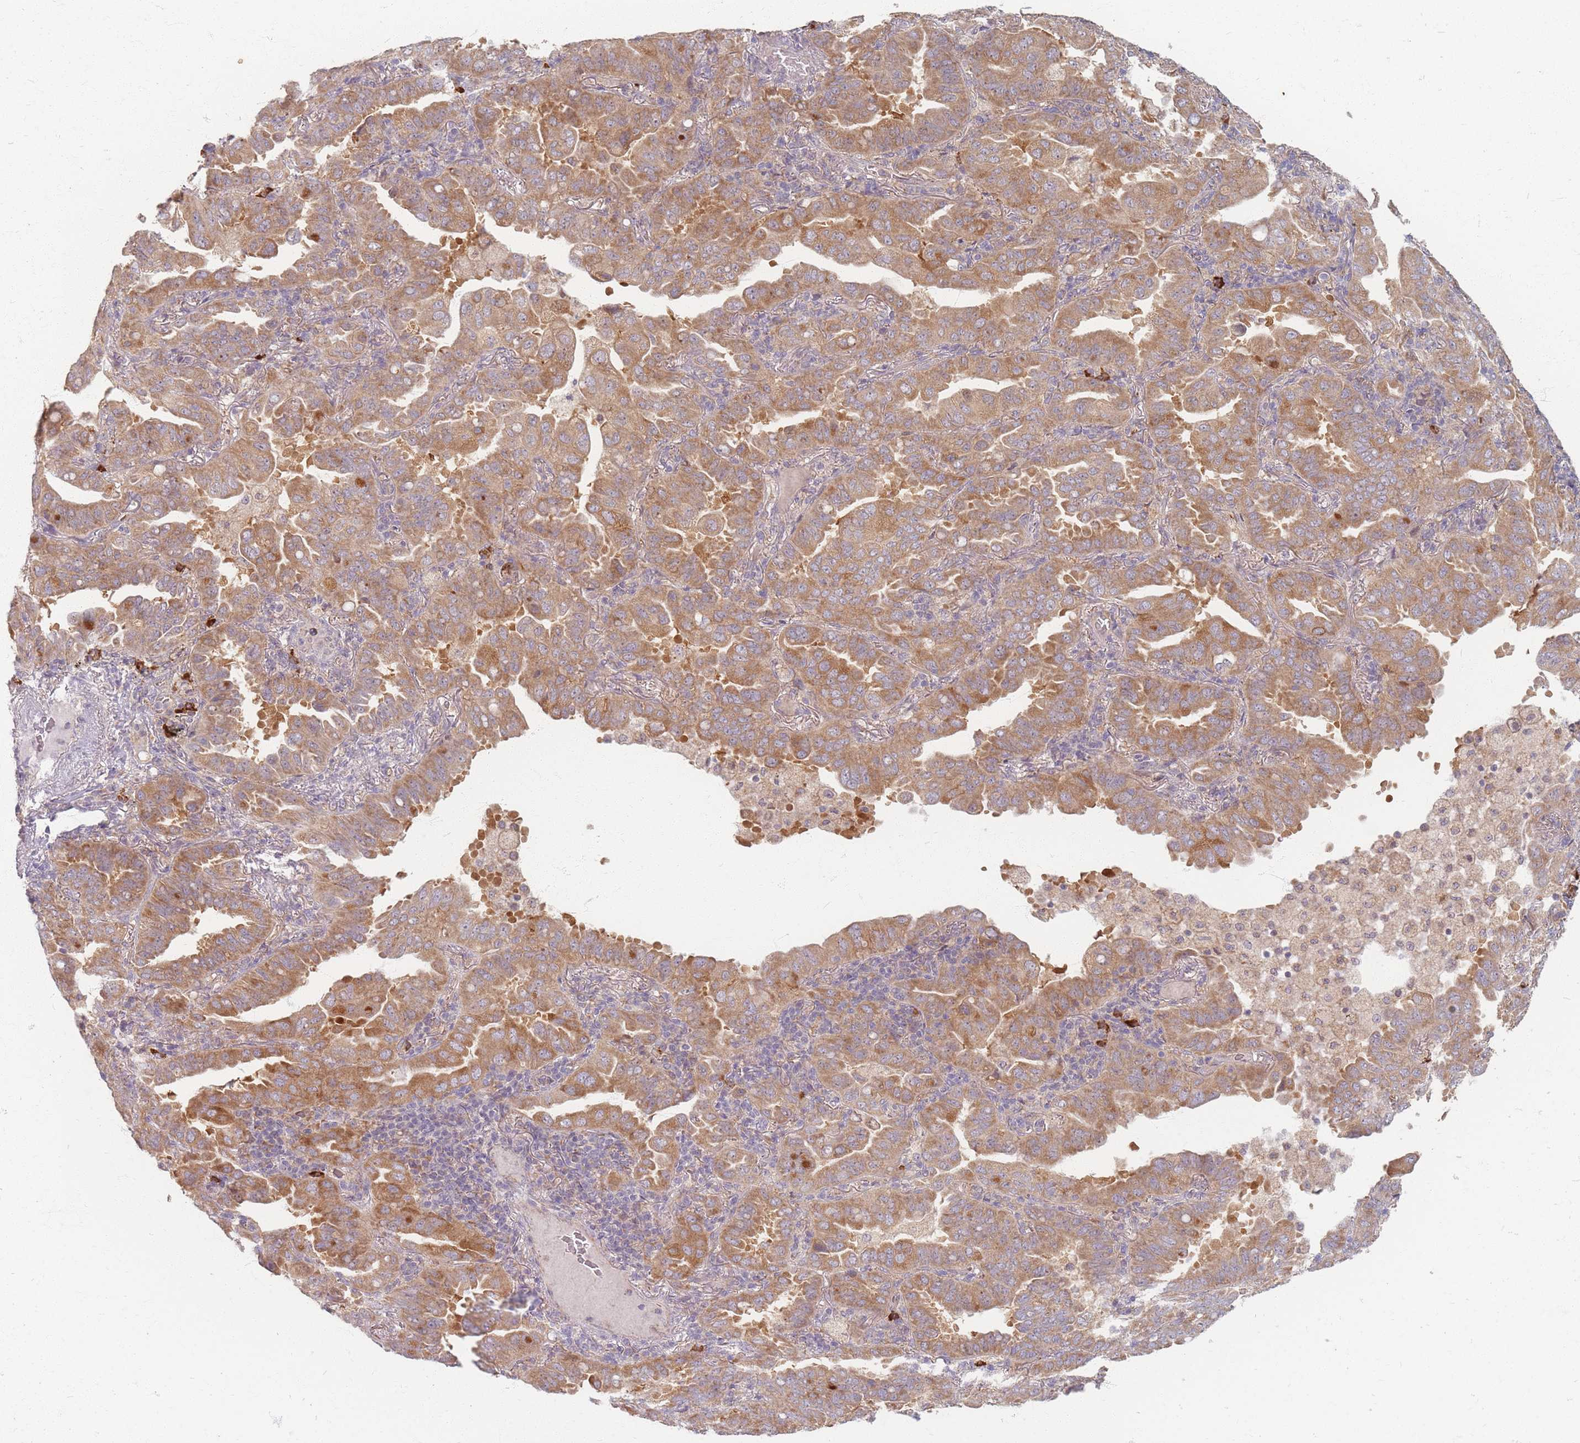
{"staining": {"intensity": "moderate", "quantity": ">75%", "location": "cytoplasmic/membranous"}, "tissue": "lung cancer", "cell_type": "Tumor cells", "image_type": "cancer", "snomed": [{"axis": "morphology", "description": "Adenocarcinoma, NOS"}, {"axis": "topography", "description": "Lung"}], "caption": "Adenocarcinoma (lung) tissue reveals moderate cytoplasmic/membranous expression in approximately >75% of tumor cells, visualized by immunohistochemistry.", "gene": "SMIM14", "patient": {"sex": "male", "age": 64}}